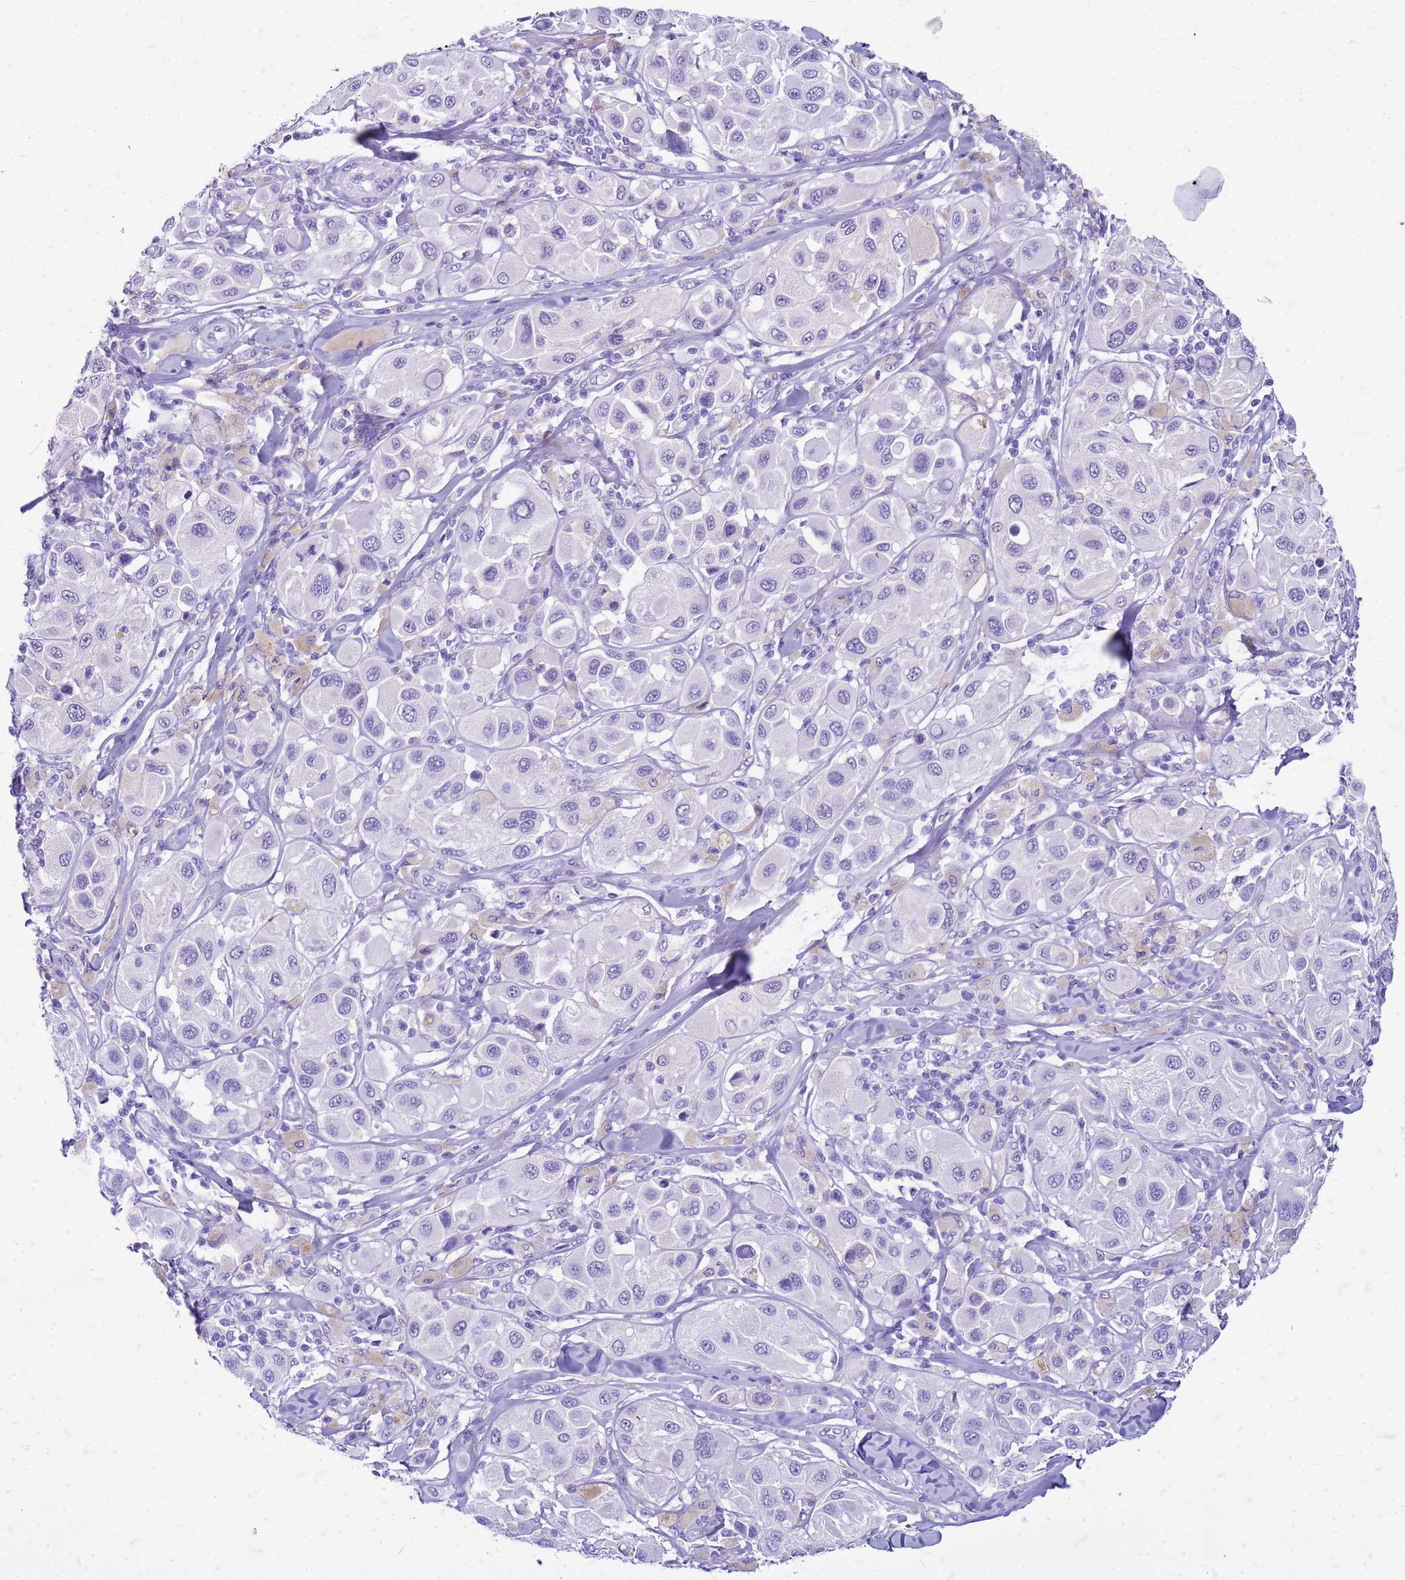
{"staining": {"intensity": "negative", "quantity": "none", "location": "none"}, "tissue": "melanoma", "cell_type": "Tumor cells", "image_type": "cancer", "snomed": [{"axis": "morphology", "description": "Malignant melanoma, Metastatic site"}, {"axis": "topography", "description": "Skin"}], "caption": "The IHC histopathology image has no significant expression in tumor cells of melanoma tissue. (DAB immunohistochemistry with hematoxylin counter stain).", "gene": "CFAP100", "patient": {"sex": "male", "age": 41}}